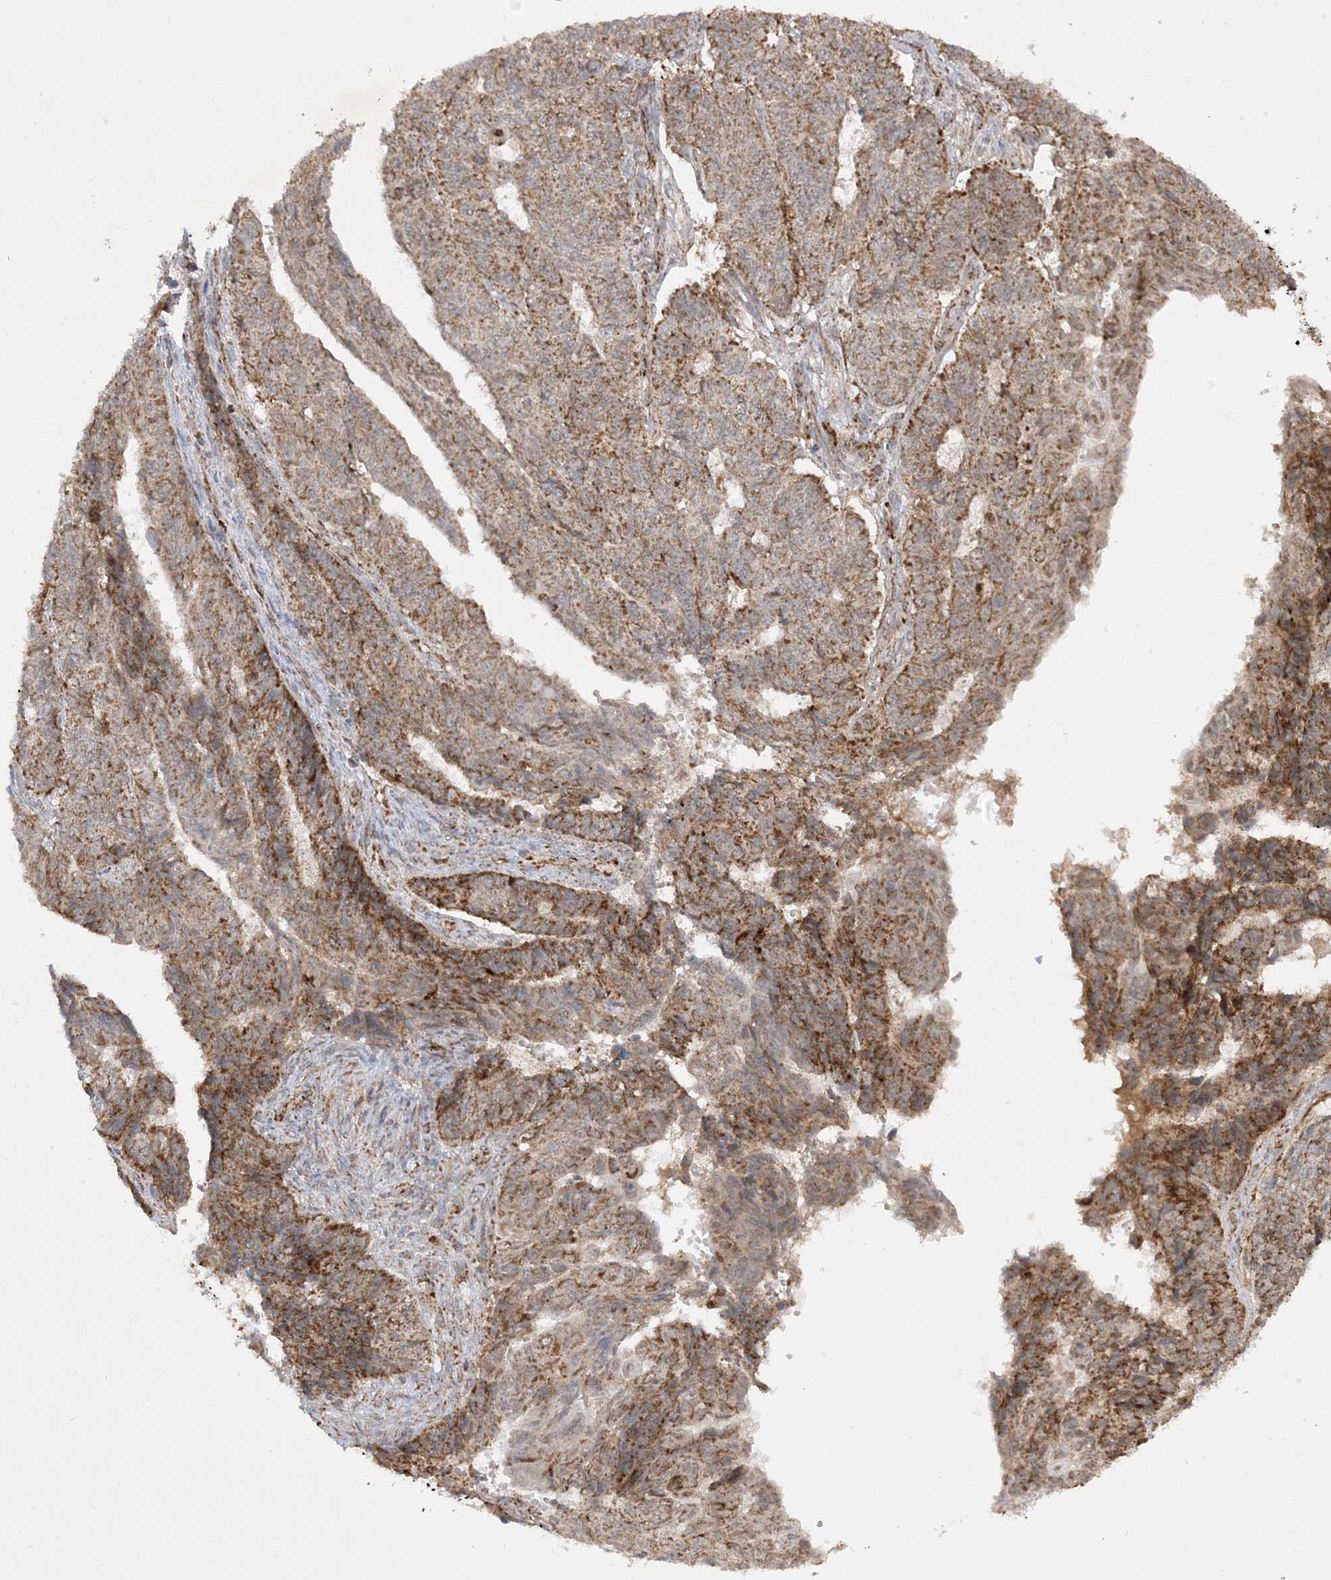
{"staining": {"intensity": "moderate", "quantity": ">75%", "location": "cytoplasmic/membranous"}, "tissue": "endometrial cancer", "cell_type": "Tumor cells", "image_type": "cancer", "snomed": [{"axis": "morphology", "description": "Adenocarcinoma, NOS"}, {"axis": "topography", "description": "Endometrium"}], "caption": "IHC (DAB (3,3'-diaminobenzidine)) staining of endometrial cancer reveals moderate cytoplasmic/membranous protein expression in approximately >75% of tumor cells.", "gene": "NDUFAF3", "patient": {"sex": "female", "age": 32}}